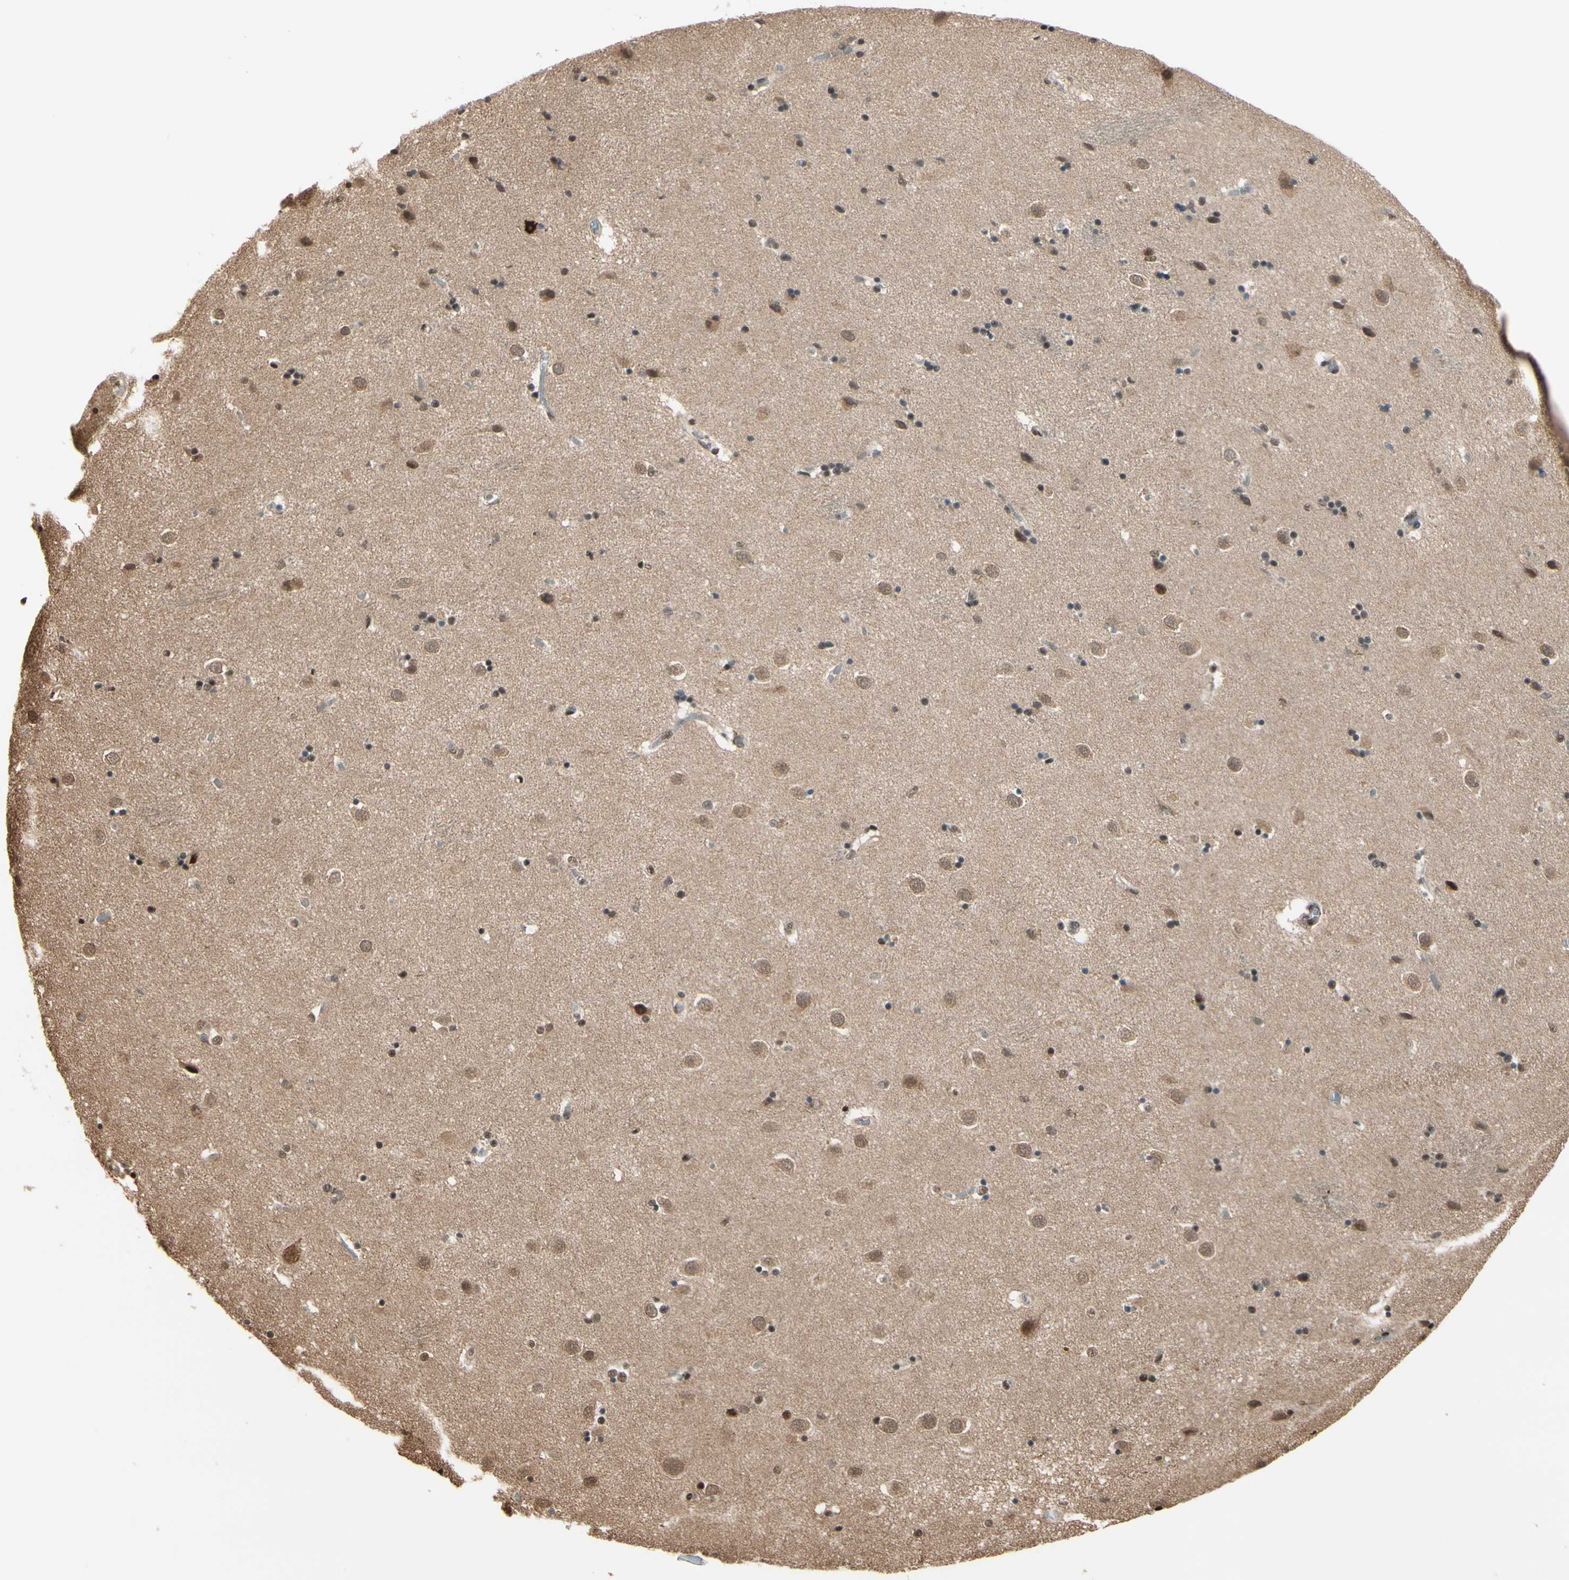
{"staining": {"intensity": "moderate", "quantity": "25%-75%", "location": "cytoplasmic/membranous,nuclear"}, "tissue": "caudate", "cell_type": "Glial cells", "image_type": "normal", "snomed": [{"axis": "morphology", "description": "Normal tissue, NOS"}, {"axis": "topography", "description": "Lateral ventricle wall"}], "caption": "Moderate cytoplasmic/membranous,nuclear protein positivity is appreciated in approximately 25%-75% of glial cells in caudate.", "gene": "HSF1", "patient": {"sex": "female", "age": 54}}